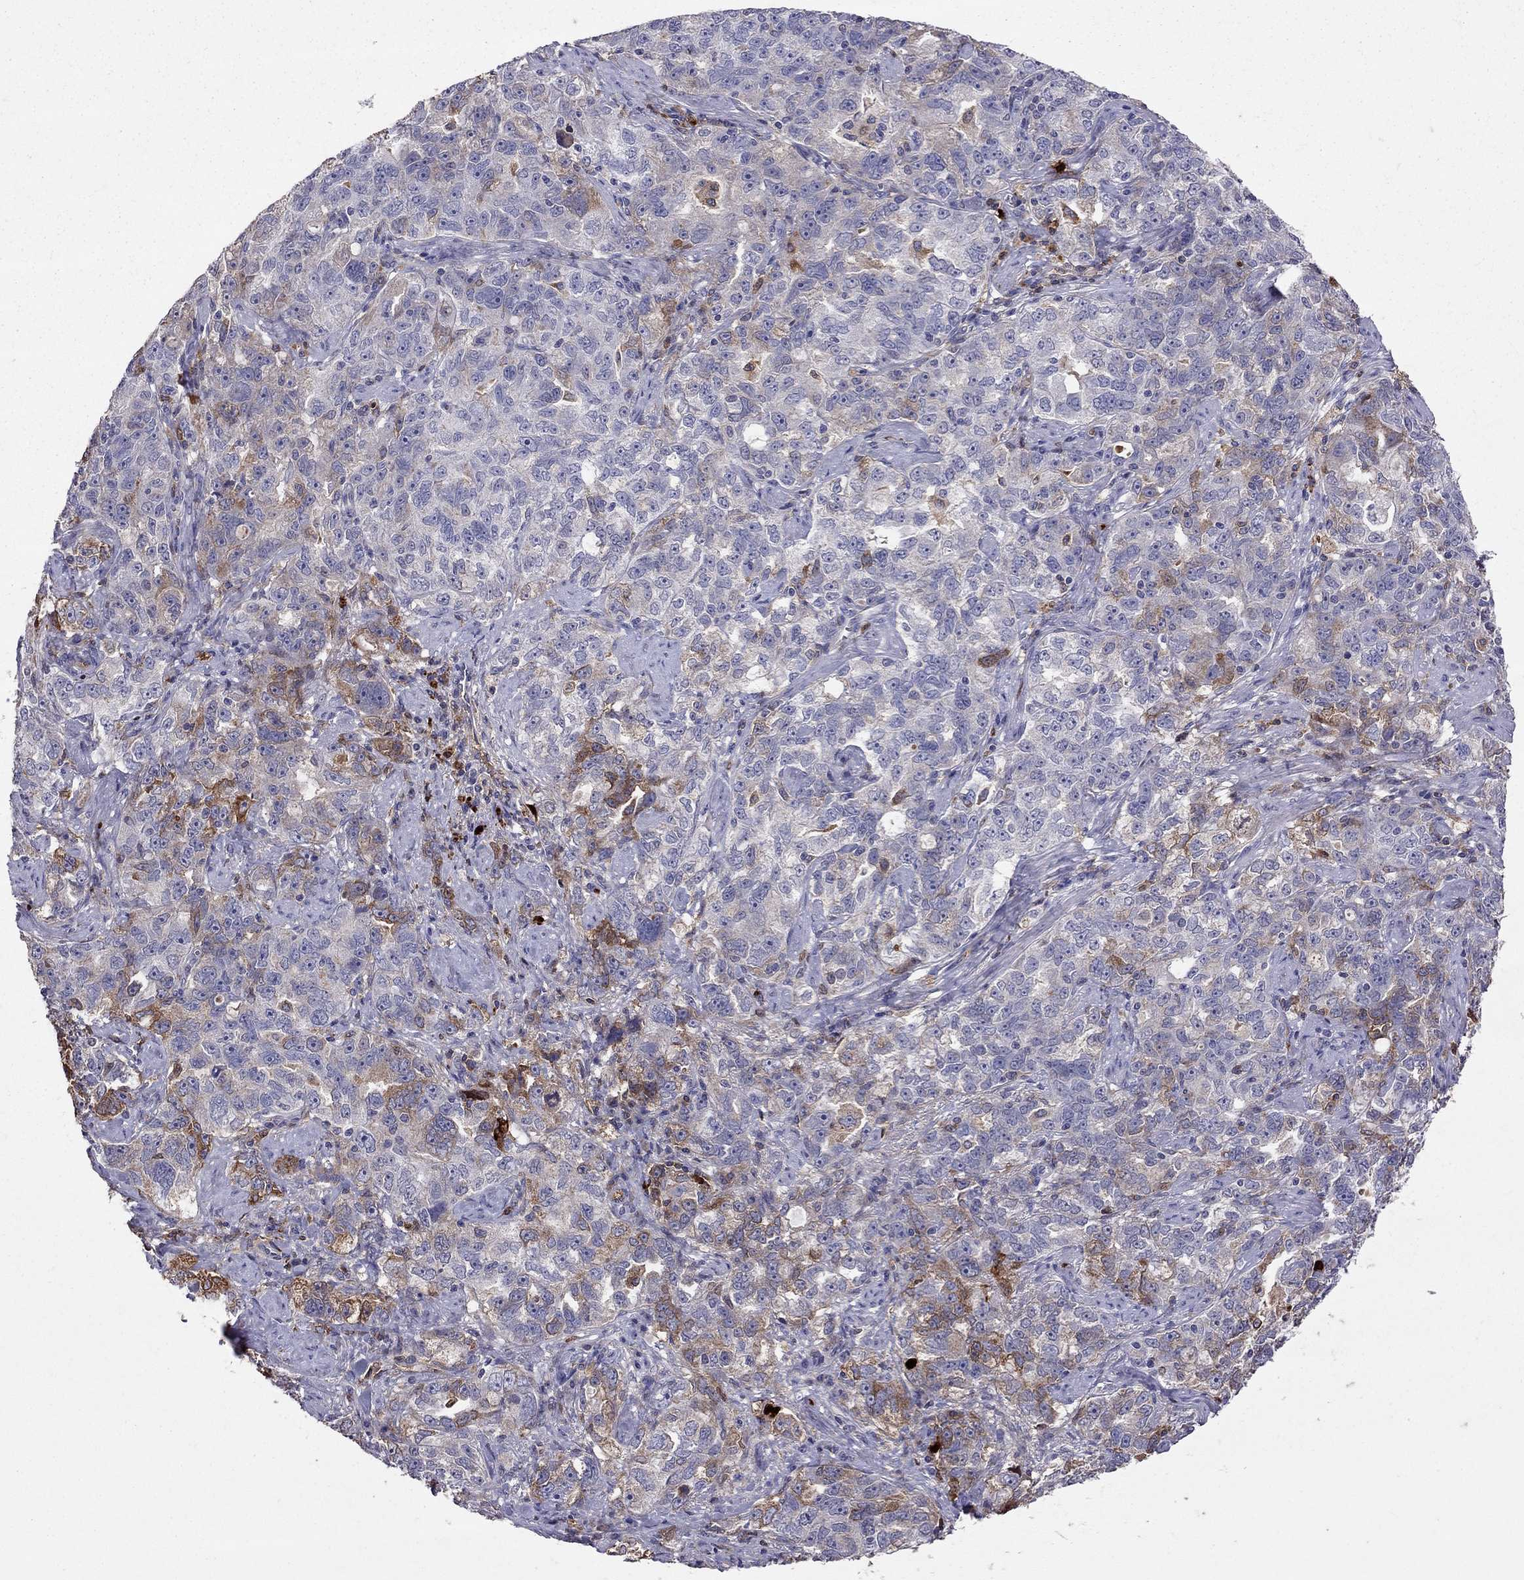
{"staining": {"intensity": "moderate", "quantity": "25%-75%", "location": "cytoplasmic/membranous"}, "tissue": "ovarian cancer", "cell_type": "Tumor cells", "image_type": "cancer", "snomed": [{"axis": "morphology", "description": "Cystadenocarcinoma, serous, NOS"}, {"axis": "topography", "description": "Ovary"}], "caption": "Protein expression analysis of serous cystadenocarcinoma (ovarian) shows moderate cytoplasmic/membranous expression in approximately 25%-75% of tumor cells.", "gene": "SERPINA3", "patient": {"sex": "female", "age": 51}}